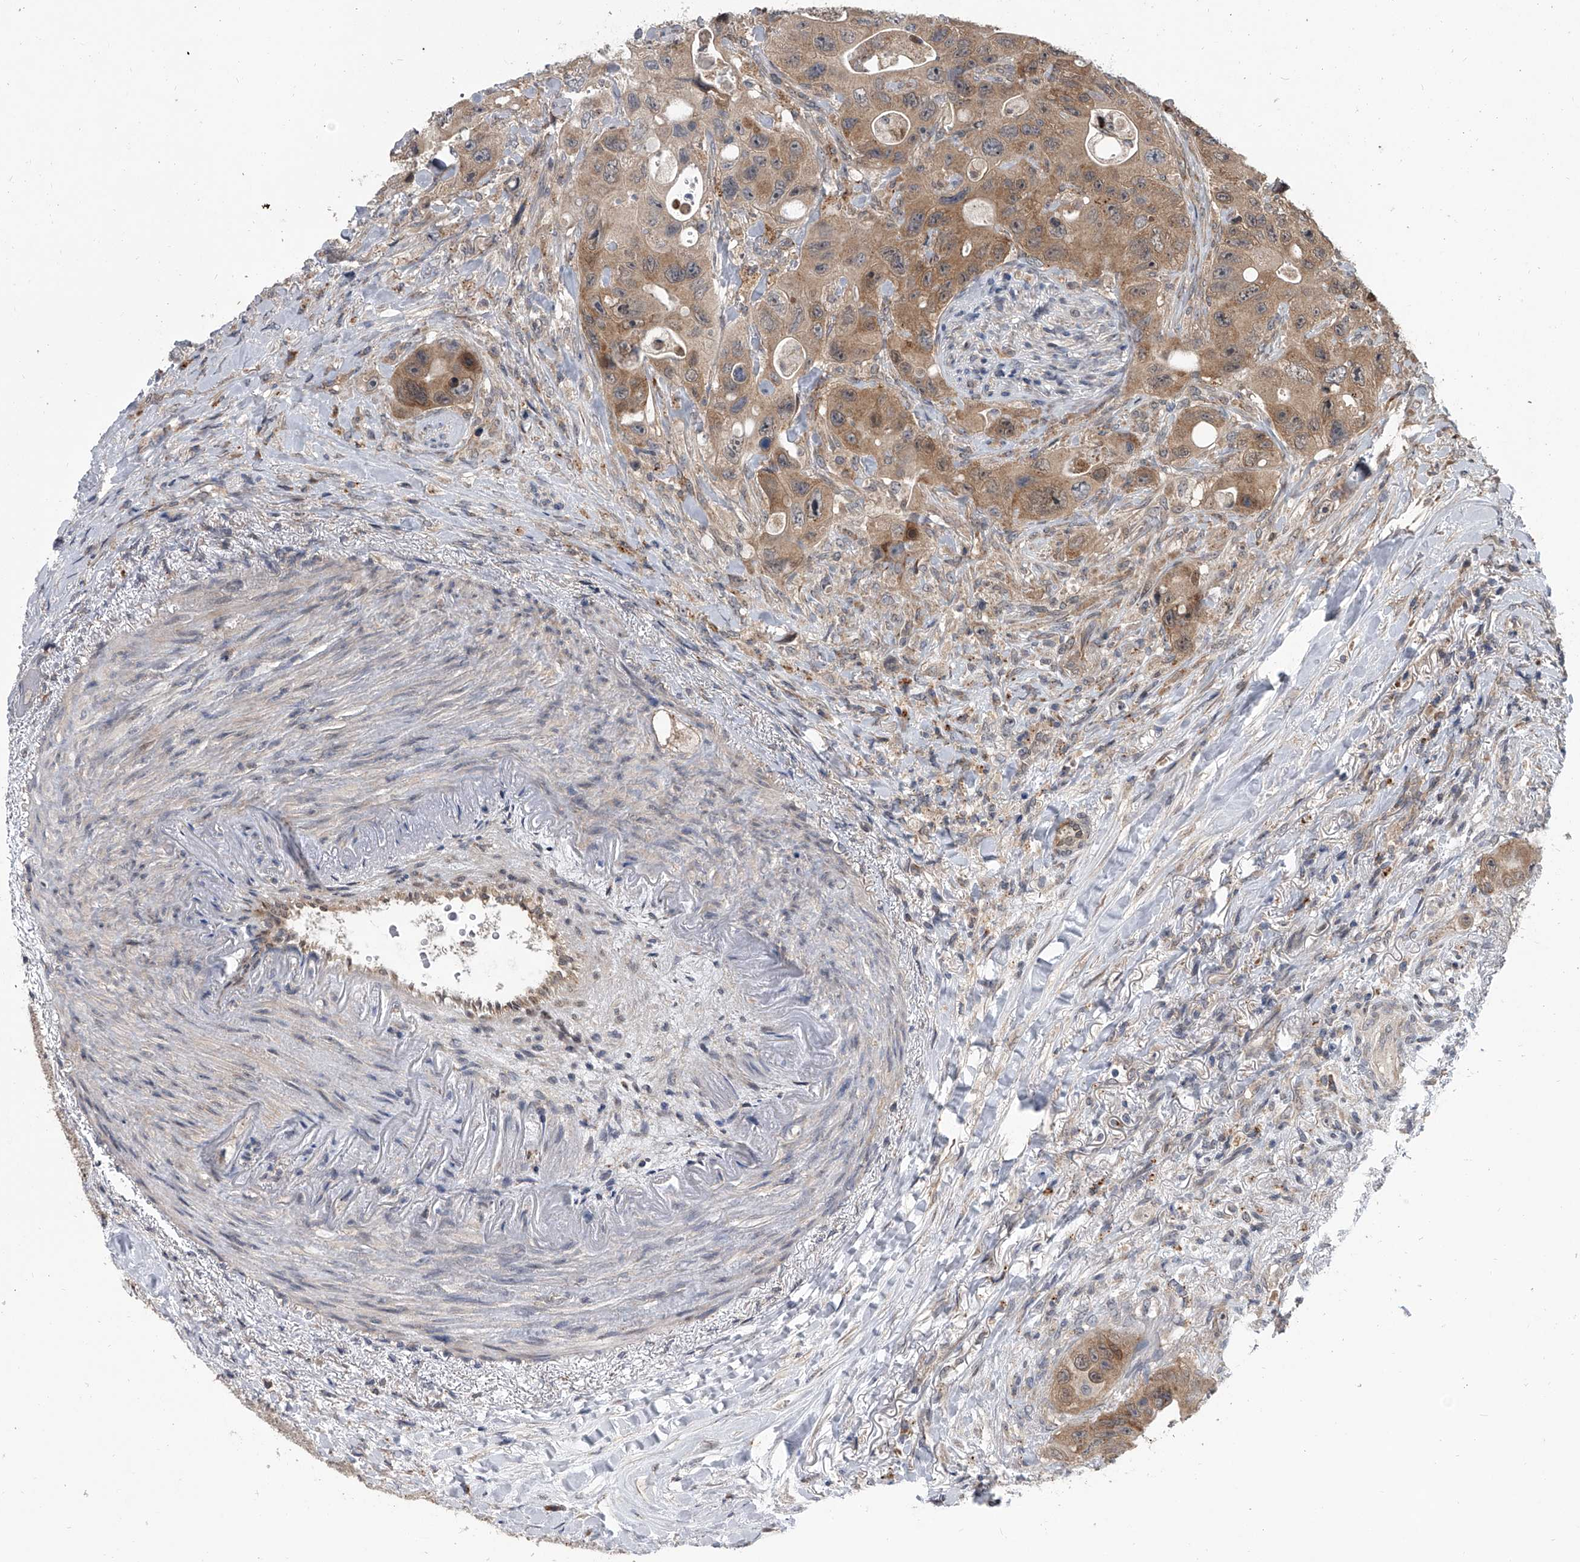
{"staining": {"intensity": "moderate", "quantity": ">75%", "location": "cytoplasmic/membranous"}, "tissue": "colorectal cancer", "cell_type": "Tumor cells", "image_type": "cancer", "snomed": [{"axis": "morphology", "description": "Adenocarcinoma, NOS"}, {"axis": "topography", "description": "Colon"}], "caption": "This histopathology image shows immunohistochemistry staining of colorectal adenocarcinoma, with medium moderate cytoplasmic/membranous positivity in about >75% of tumor cells.", "gene": "GEMIN8", "patient": {"sex": "female", "age": 46}}